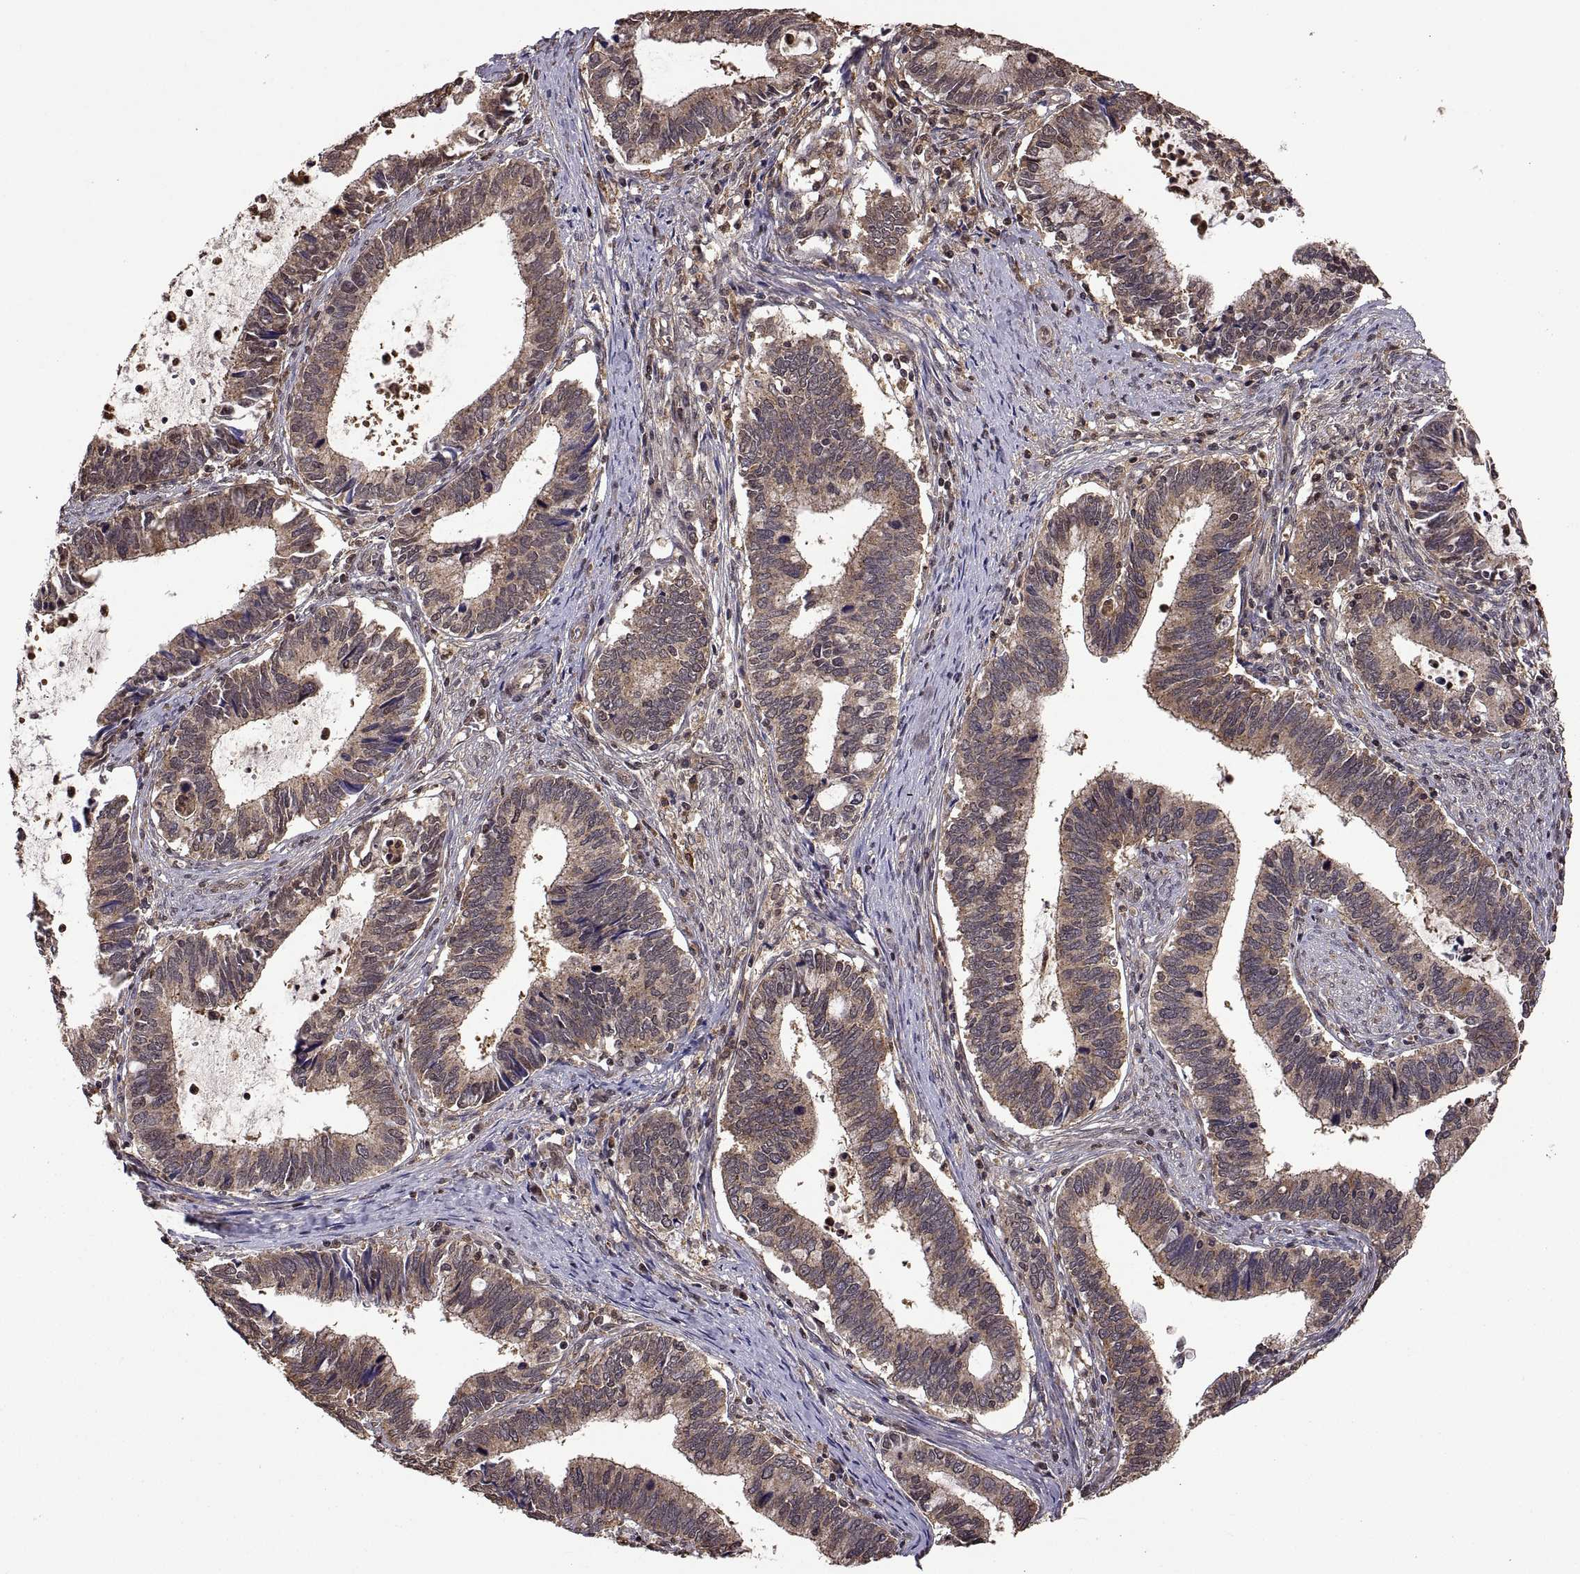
{"staining": {"intensity": "weak", "quantity": ">75%", "location": "cytoplasmic/membranous"}, "tissue": "cervical cancer", "cell_type": "Tumor cells", "image_type": "cancer", "snomed": [{"axis": "morphology", "description": "Adenocarcinoma, NOS"}, {"axis": "topography", "description": "Cervix"}], "caption": "High-magnification brightfield microscopy of cervical cancer (adenocarcinoma) stained with DAB (brown) and counterstained with hematoxylin (blue). tumor cells exhibit weak cytoplasmic/membranous staining is identified in approximately>75% of cells.", "gene": "ZNRF2", "patient": {"sex": "female", "age": 42}}